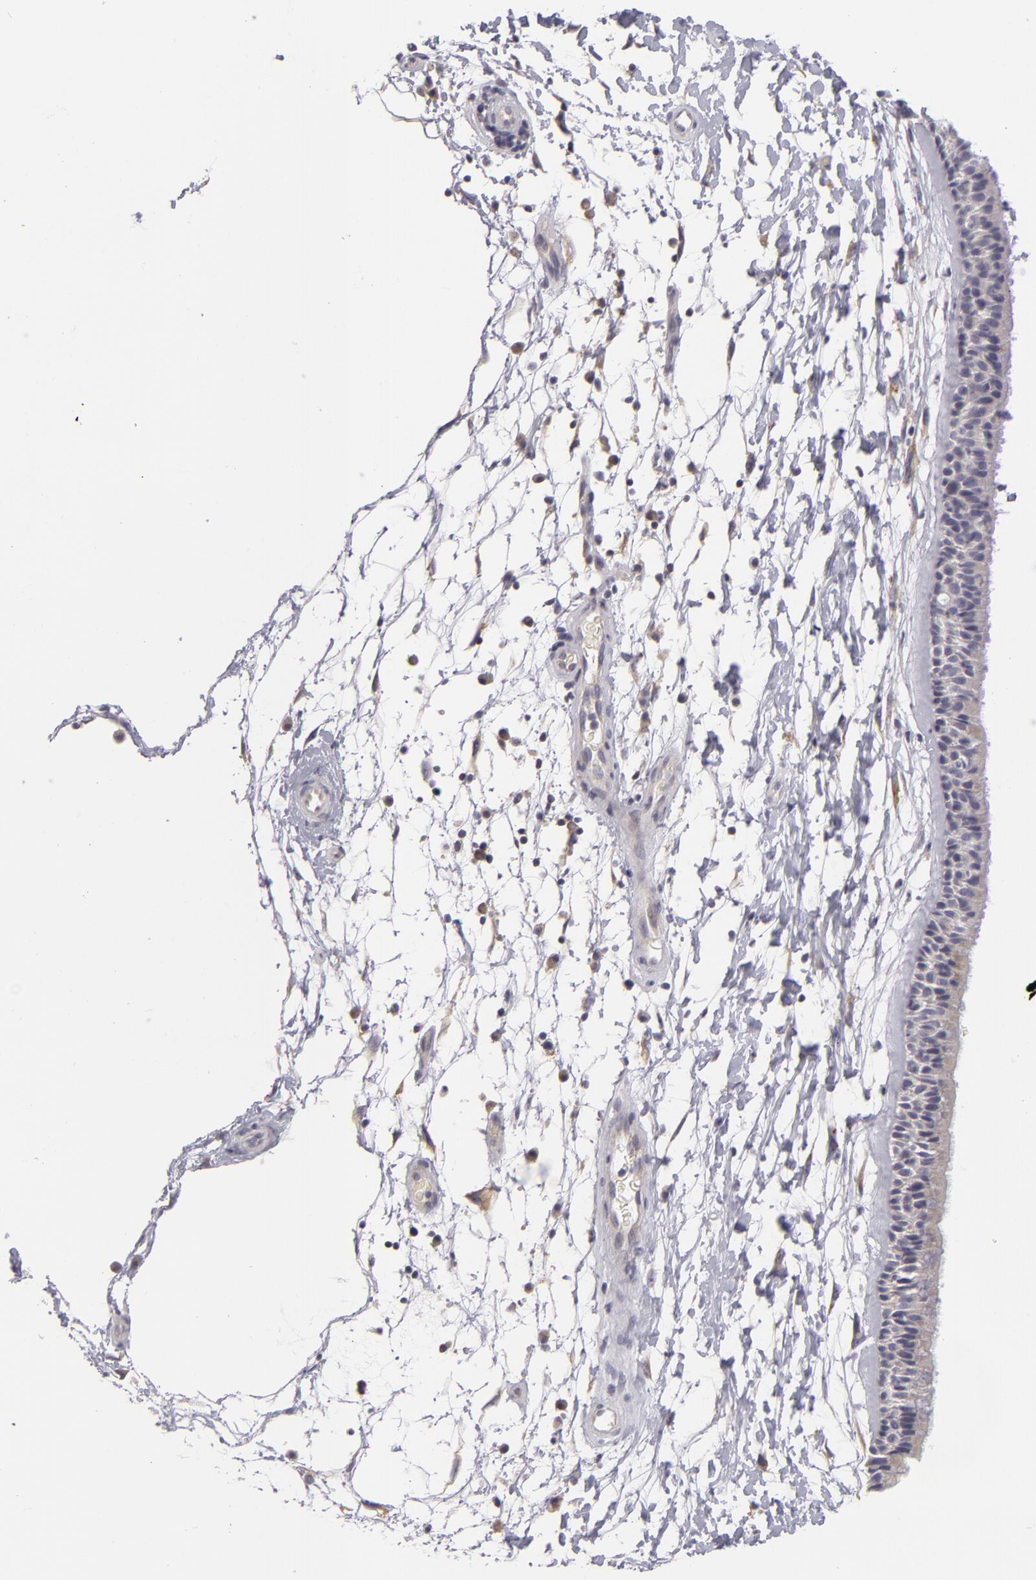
{"staining": {"intensity": "negative", "quantity": "none", "location": "none"}, "tissue": "nasopharynx", "cell_type": "Respiratory epithelial cells", "image_type": "normal", "snomed": [{"axis": "morphology", "description": "Normal tissue, NOS"}, {"axis": "topography", "description": "Nasopharynx"}], "caption": "A high-resolution image shows IHC staining of benign nasopharynx, which demonstrates no significant staining in respiratory epithelial cells. (DAB IHC visualized using brightfield microscopy, high magnification).", "gene": "ATP2B3", "patient": {"sex": "male", "age": 13}}